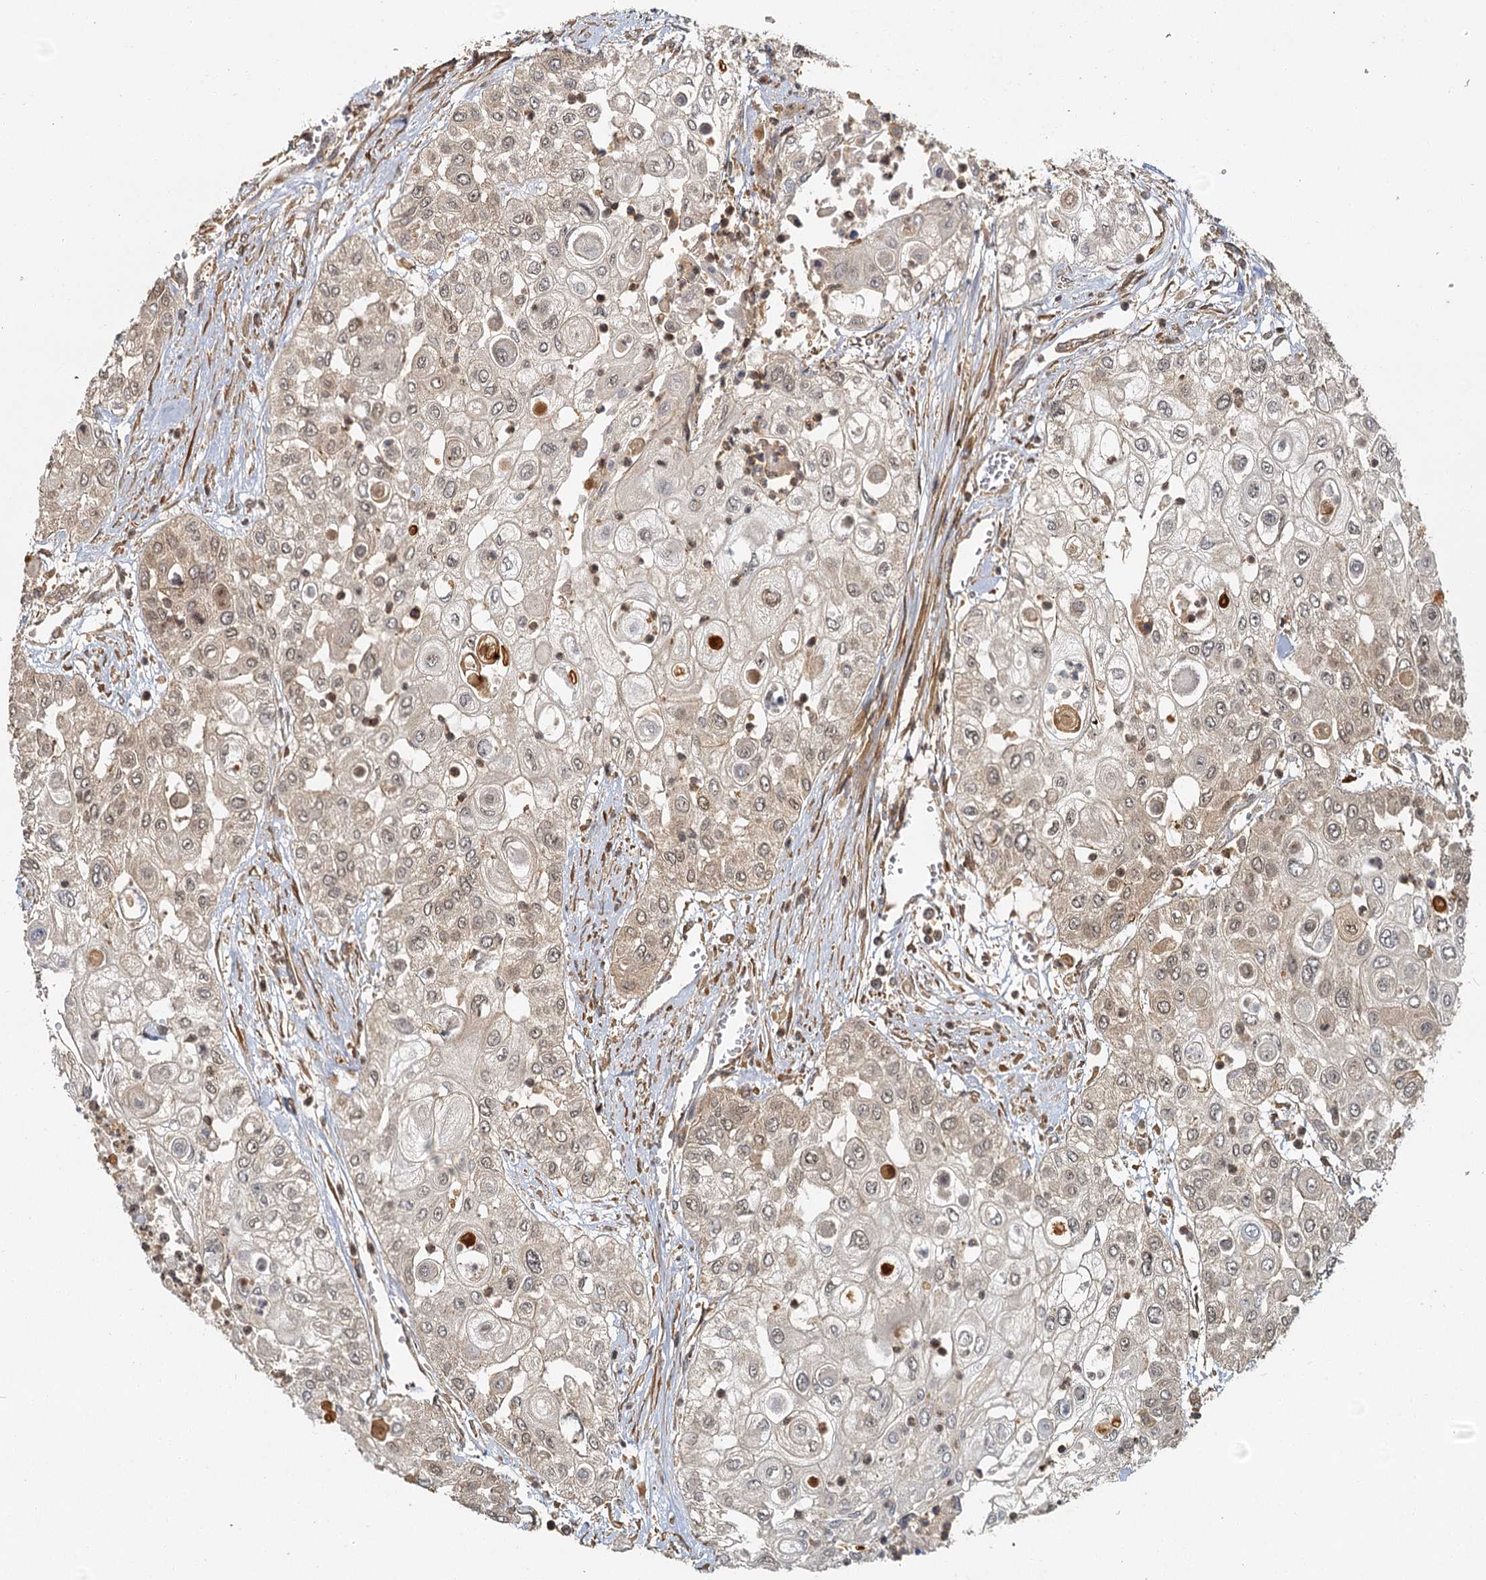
{"staining": {"intensity": "weak", "quantity": "25%-75%", "location": "cytoplasmic/membranous,nuclear"}, "tissue": "urothelial cancer", "cell_type": "Tumor cells", "image_type": "cancer", "snomed": [{"axis": "morphology", "description": "Urothelial carcinoma, High grade"}, {"axis": "topography", "description": "Urinary bladder"}], "caption": "Tumor cells exhibit low levels of weak cytoplasmic/membranous and nuclear positivity in approximately 25%-75% of cells in human urothelial cancer.", "gene": "ZNF549", "patient": {"sex": "female", "age": 79}}